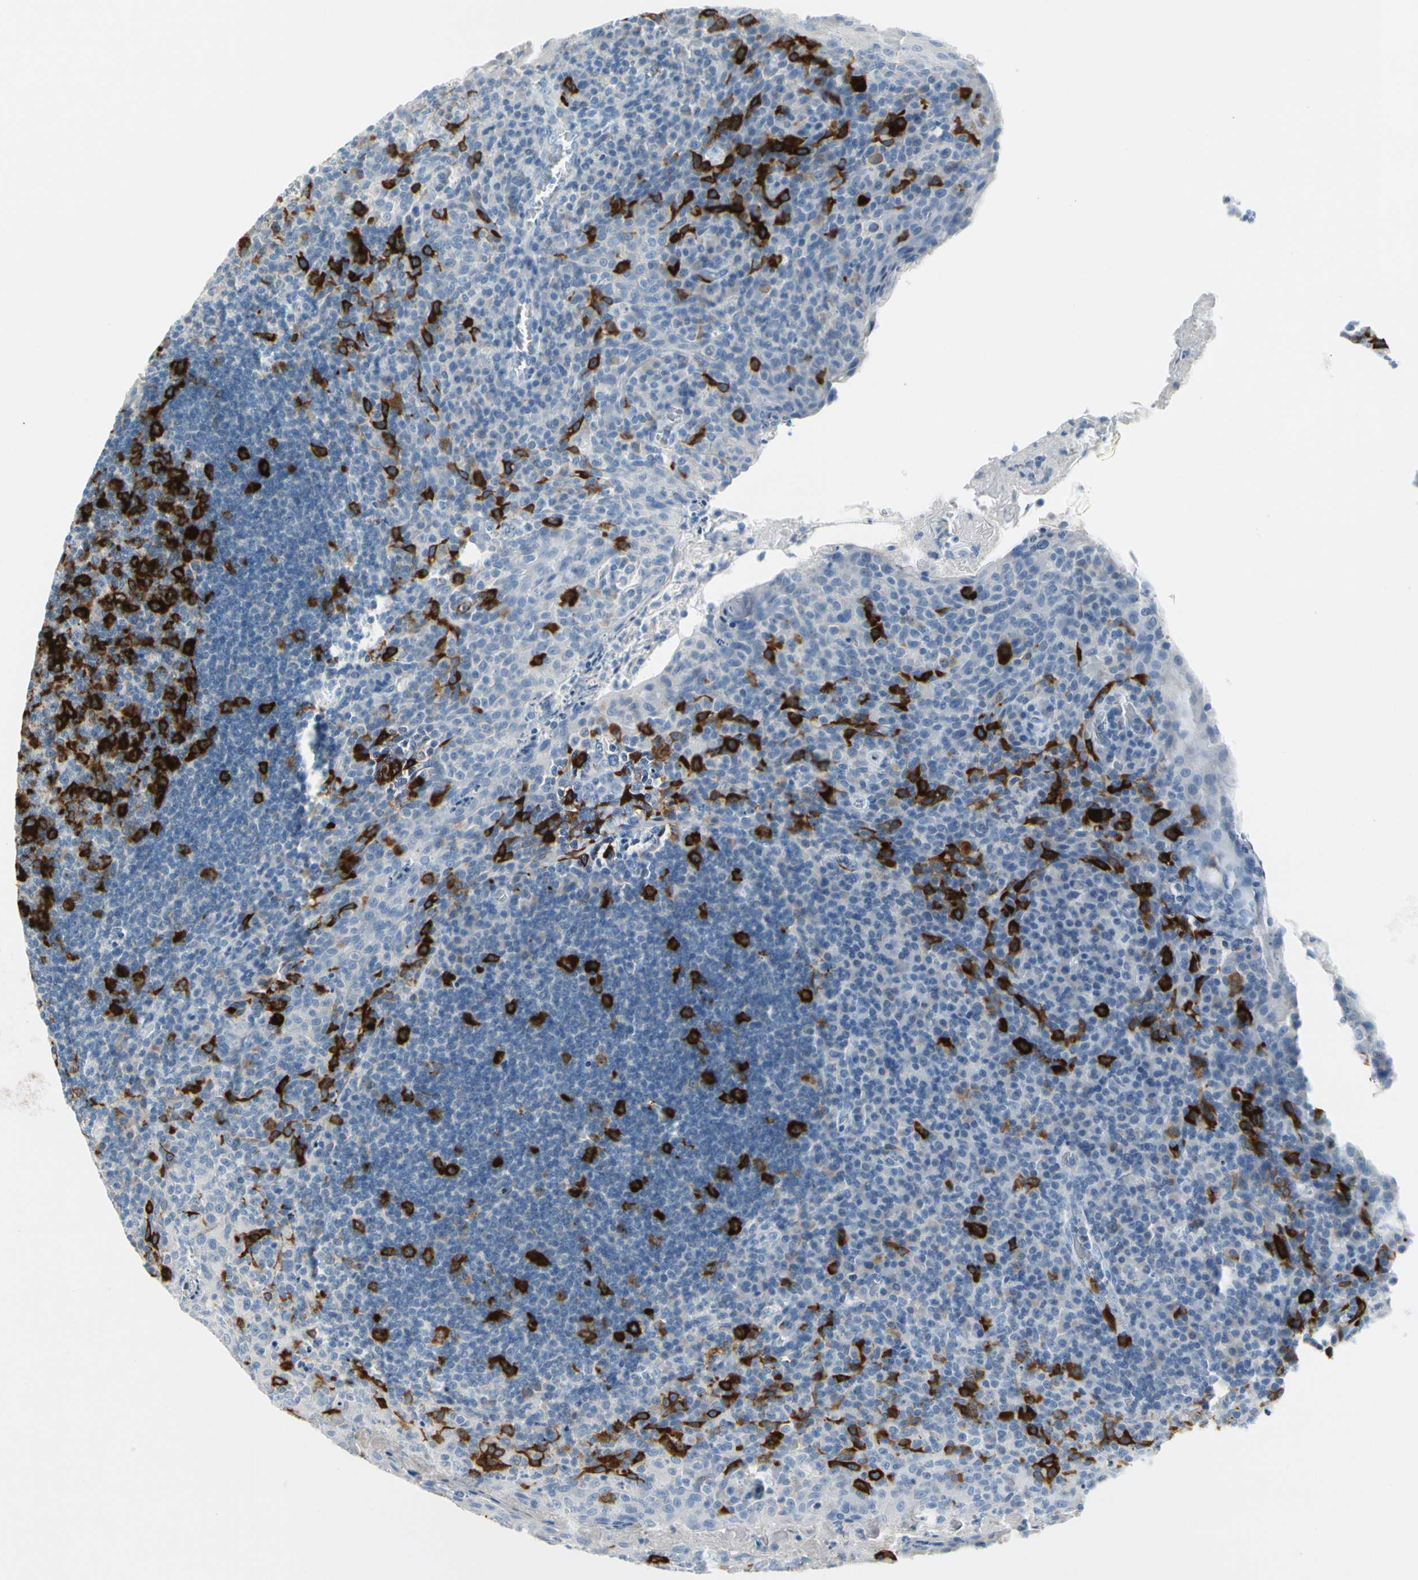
{"staining": {"intensity": "strong", "quantity": ">75%", "location": "cytoplasmic/membranous"}, "tissue": "tonsil", "cell_type": "Germinal center cells", "image_type": "normal", "snomed": [{"axis": "morphology", "description": "Normal tissue, NOS"}, {"axis": "topography", "description": "Tonsil"}], "caption": "Human tonsil stained for a protein (brown) displays strong cytoplasmic/membranous positive positivity in about >75% of germinal center cells.", "gene": "TACC3", "patient": {"sex": "male", "age": 17}}